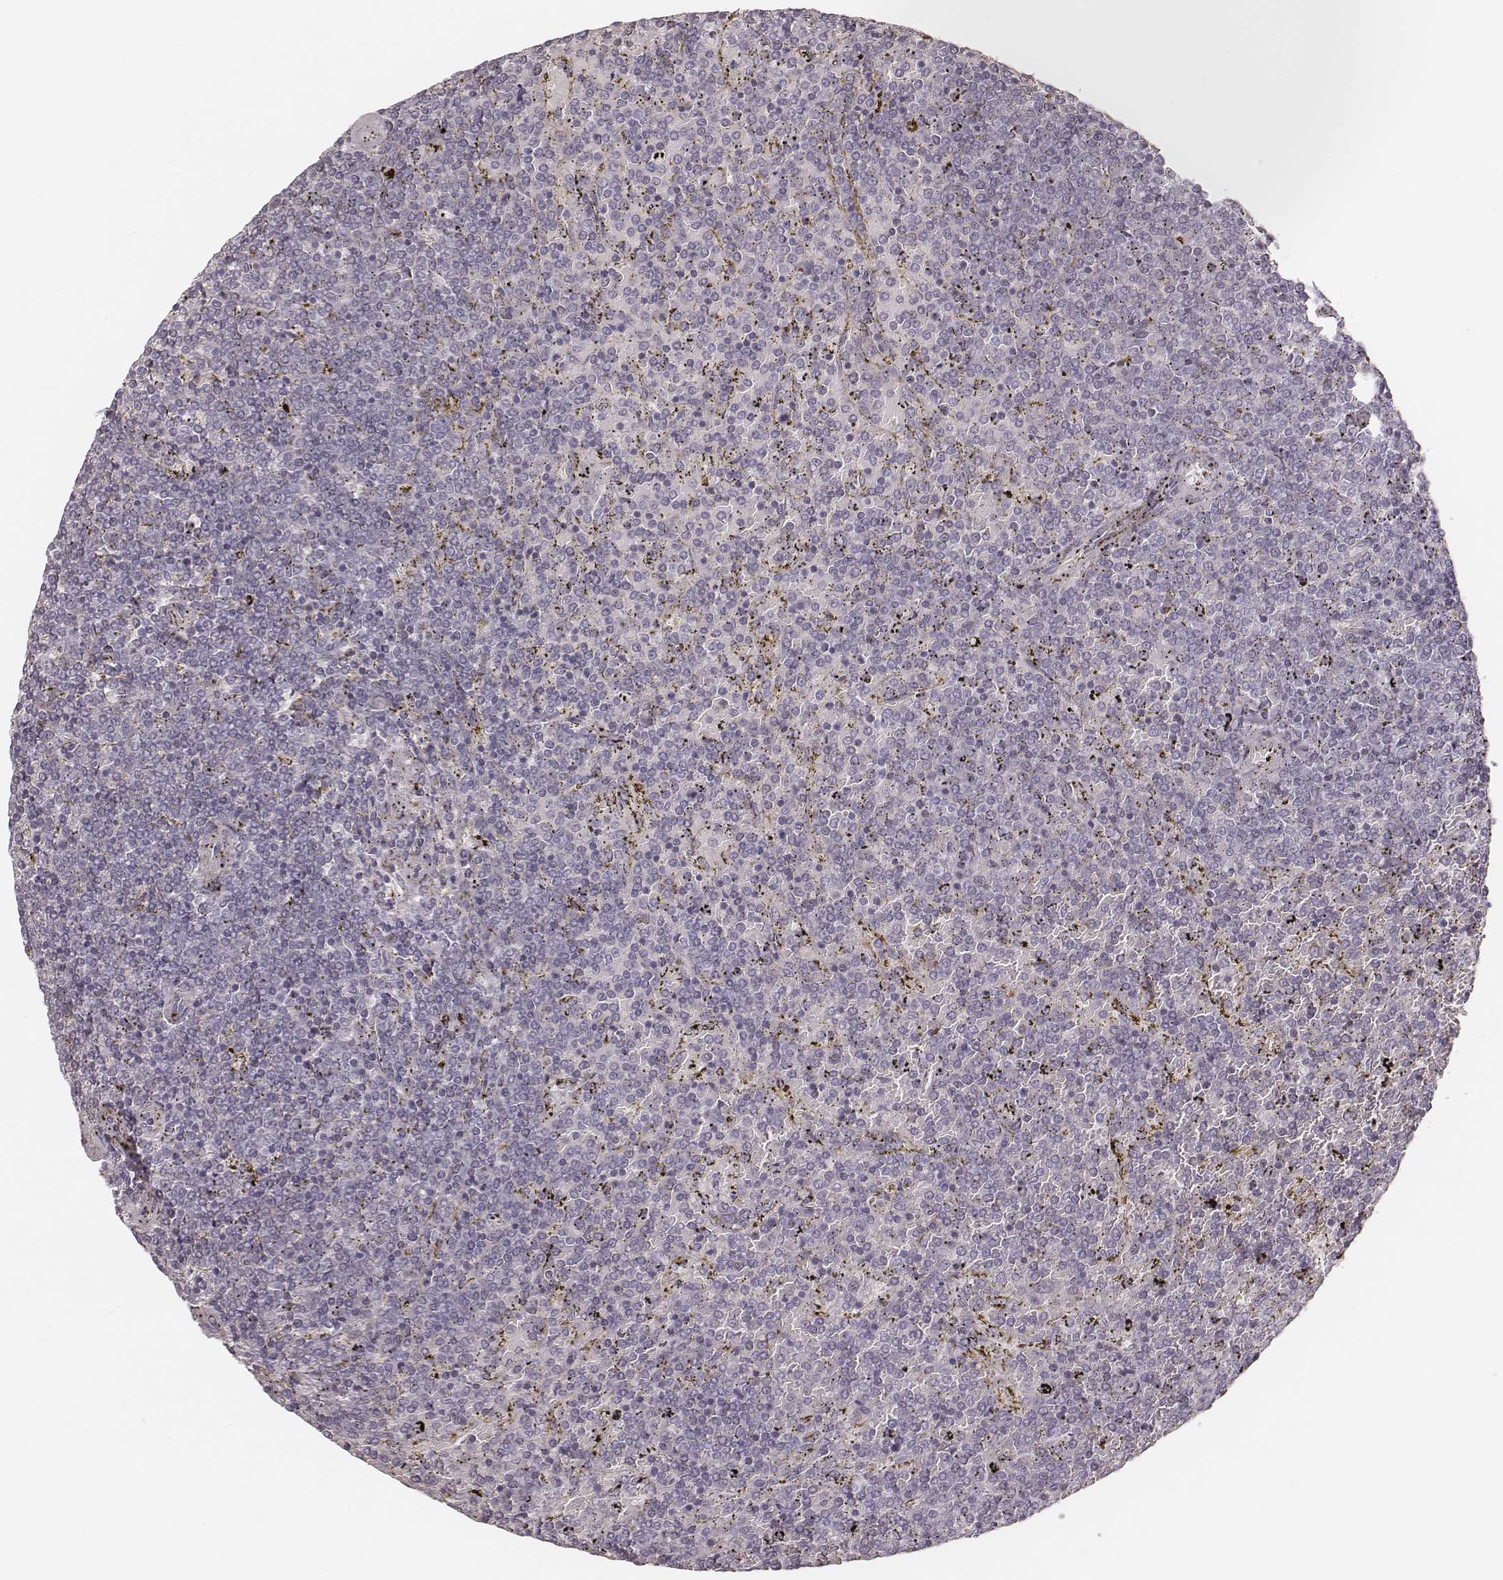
{"staining": {"intensity": "negative", "quantity": "none", "location": "none"}, "tissue": "lymphoma", "cell_type": "Tumor cells", "image_type": "cancer", "snomed": [{"axis": "morphology", "description": "Malignant lymphoma, non-Hodgkin's type, Low grade"}, {"axis": "topography", "description": "Spleen"}], "caption": "Tumor cells show no significant protein expression in malignant lymphoma, non-Hodgkin's type (low-grade).", "gene": "KRT26", "patient": {"sex": "female", "age": 77}}